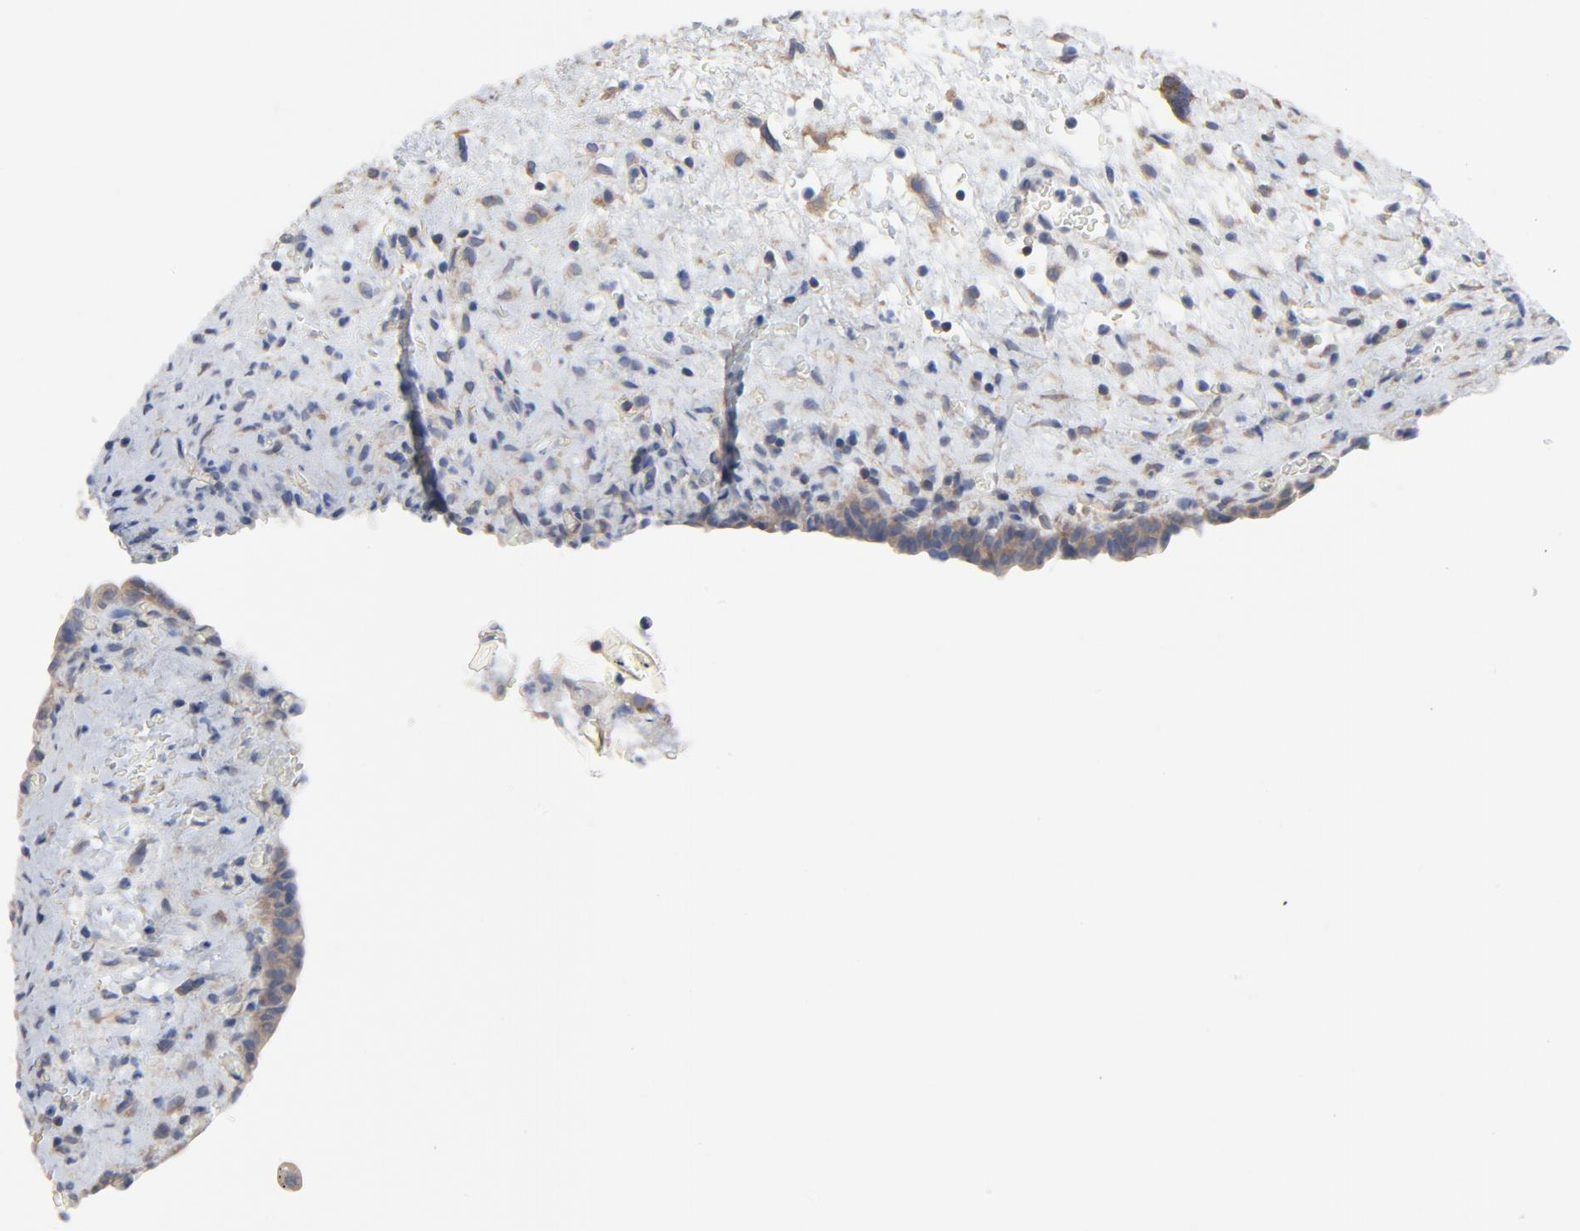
{"staining": {"intensity": "moderate", "quantity": ">75%", "location": "cytoplasmic/membranous"}, "tissue": "urinary bladder", "cell_type": "Urothelial cells", "image_type": "normal", "snomed": [{"axis": "morphology", "description": "Normal tissue, NOS"}, {"axis": "morphology", "description": "Dysplasia, NOS"}, {"axis": "topography", "description": "Urinary bladder"}], "caption": "Human urinary bladder stained with a brown dye shows moderate cytoplasmic/membranous positive positivity in approximately >75% of urothelial cells.", "gene": "DYNLT3", "patient": {"sex": "male", "age": 35}}